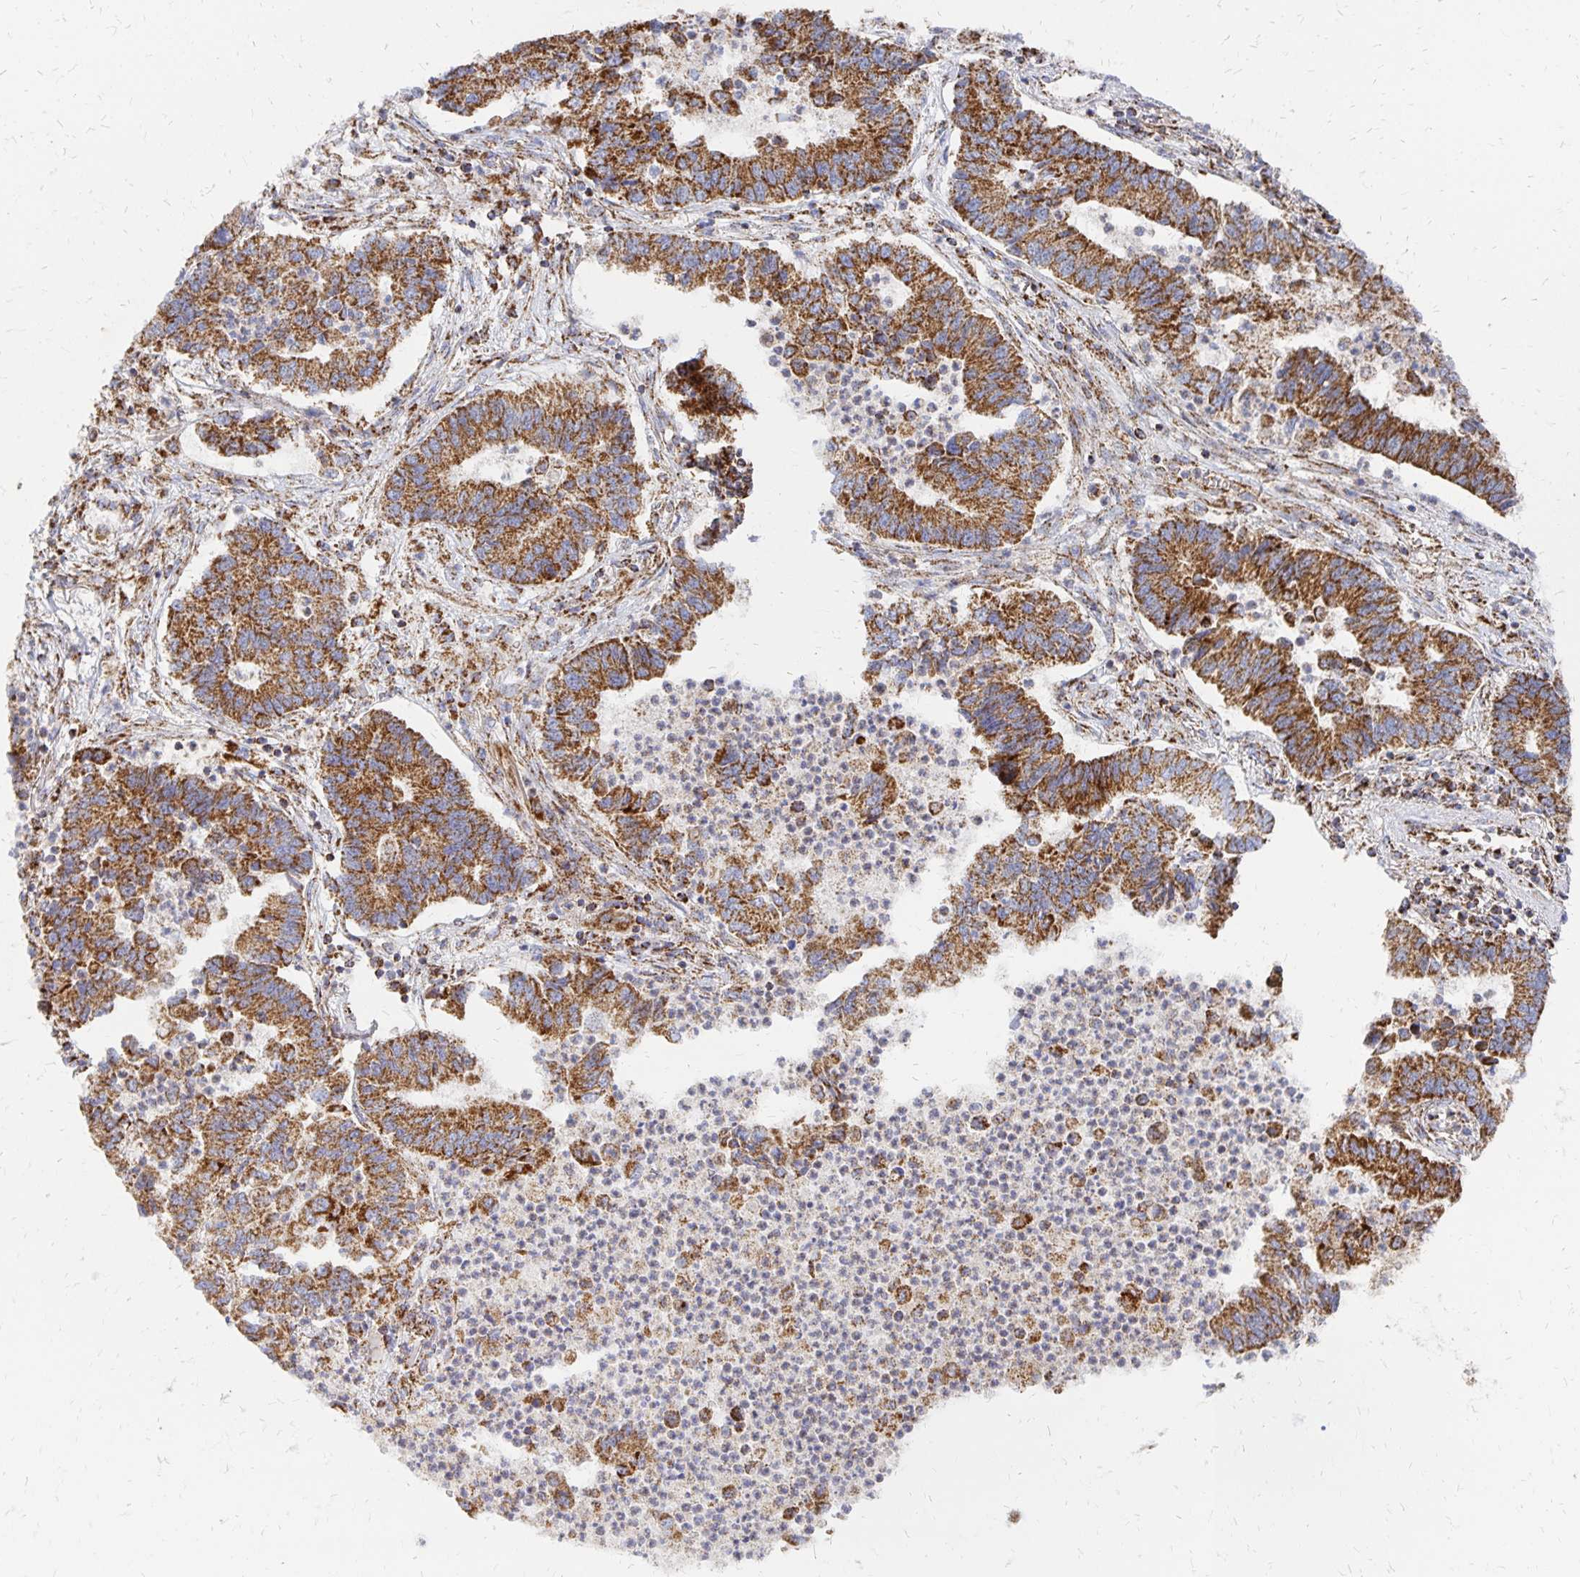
{"staining": {"intensity": "strong", "quantity": ">75%", "location": "cytoplasmic/membranous"}, "tissue": "lung cancer", "cell_type": "Tumor cells", "image_type": "cancer", "snomed": [{"axis": "morphology", "description": "Adenocarcinoma, NOS"}, {"axis": "topography", "description": "Lung"}], "caption": "Lung adenocarcinoma was stained to show a protein in brown. There is high levels of strong cytoplasmic/membranous staining in approximately >75% of tumor cells.", "gene": "STOML2", "patient": {"sex": "female", "age": 57}}